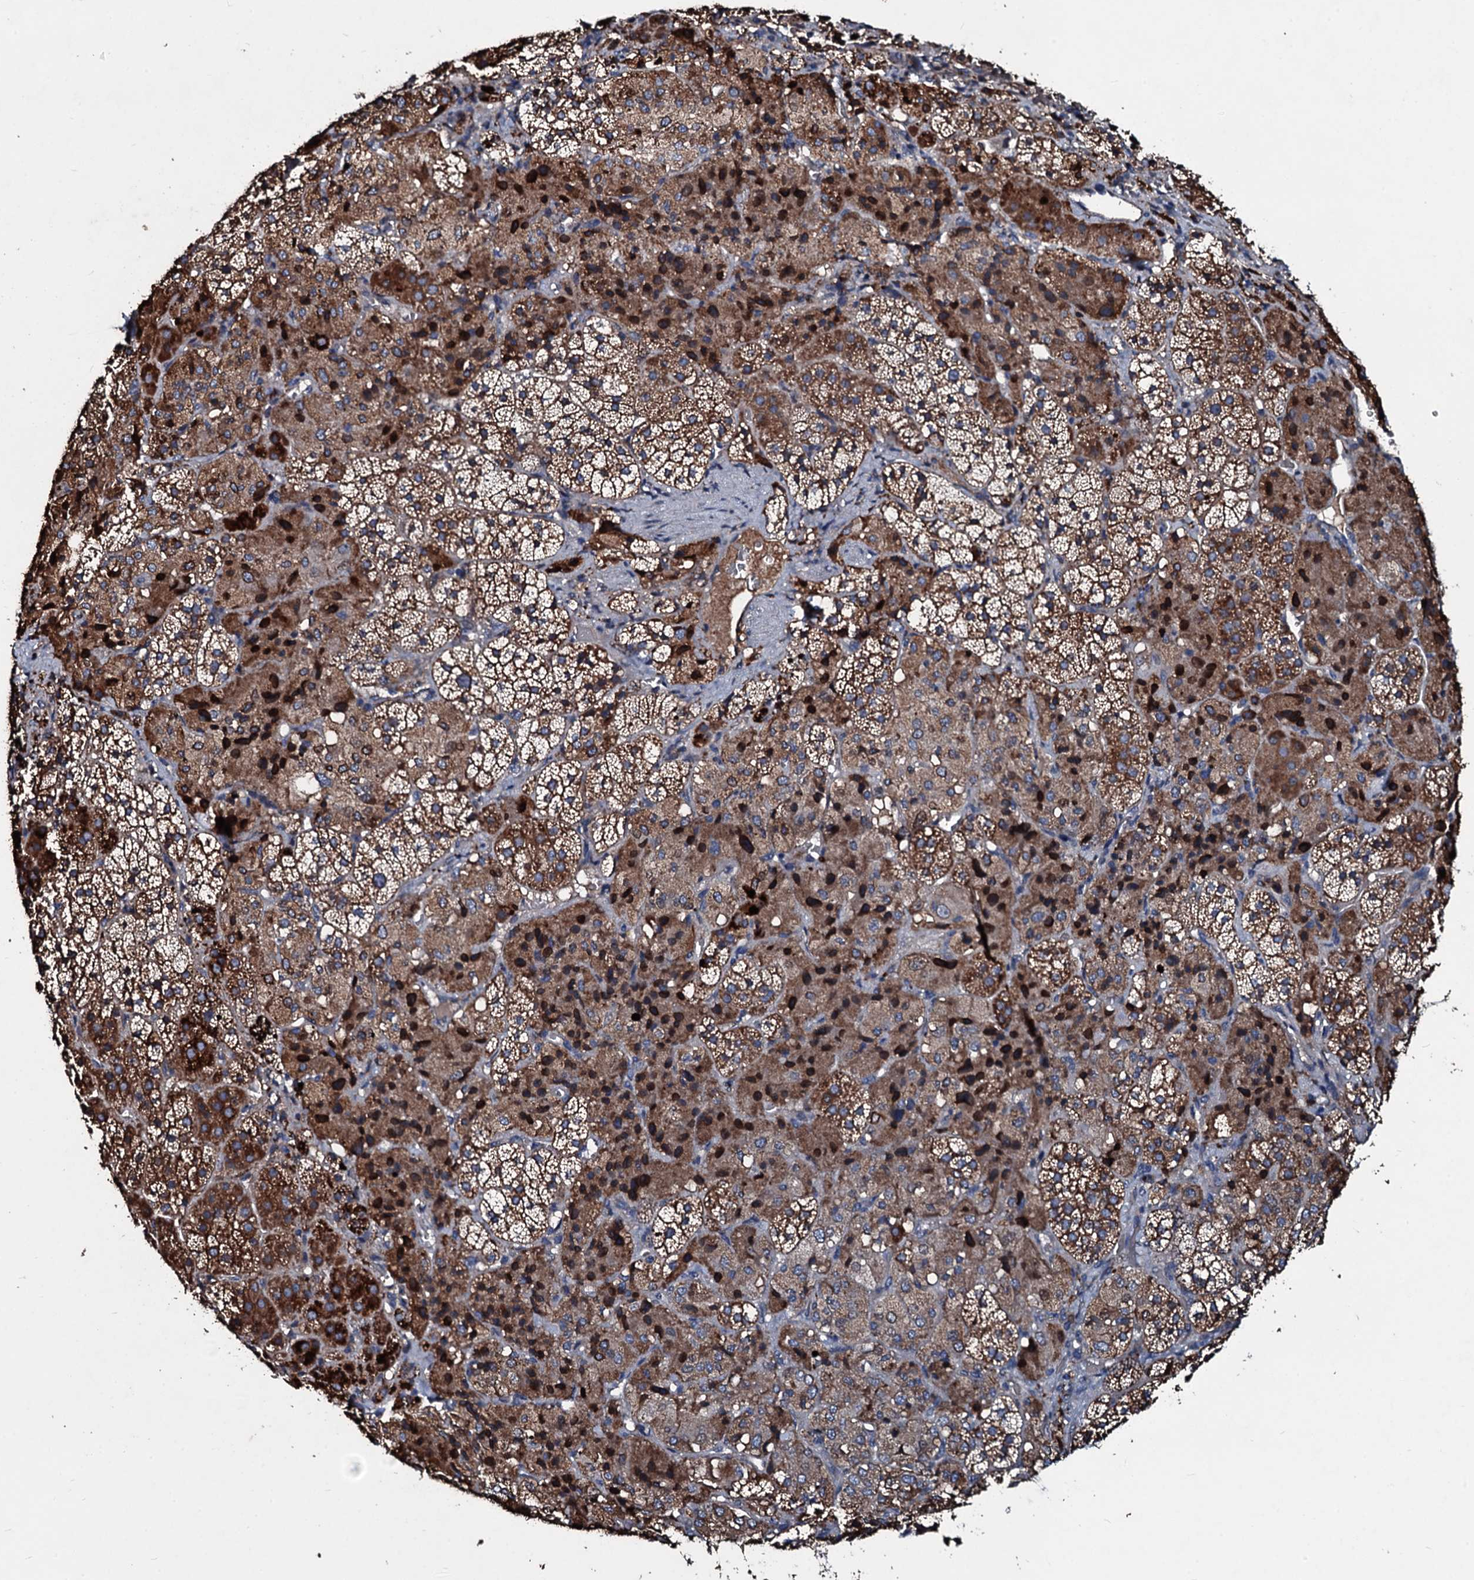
{"staining": {"intensity": "strong", "quantity": ">75%", "location": "cytoplasmic/membranous"}, "tissue": "adrenal gland", "cell_type": "Glandular cells", "image_type": "normal", "snomed": [{"axis": "morphology", "description": "Normal tissue, NOS"}, {"axis": "topography", "description": "Adrenal gland"}], "caption": "Immunohistochemistry histopathology image of normal adrenal gland: adrenal gland stained using immunohistochemistry demonstrates high levels of strong protein expression localized specifically in the cytoplasmic/membranous of glandular cells, appearing as a cytoplasmic/membranous brown color.", "gene": "DMAC2", "patient": {"sex": "female", "age": 44}}